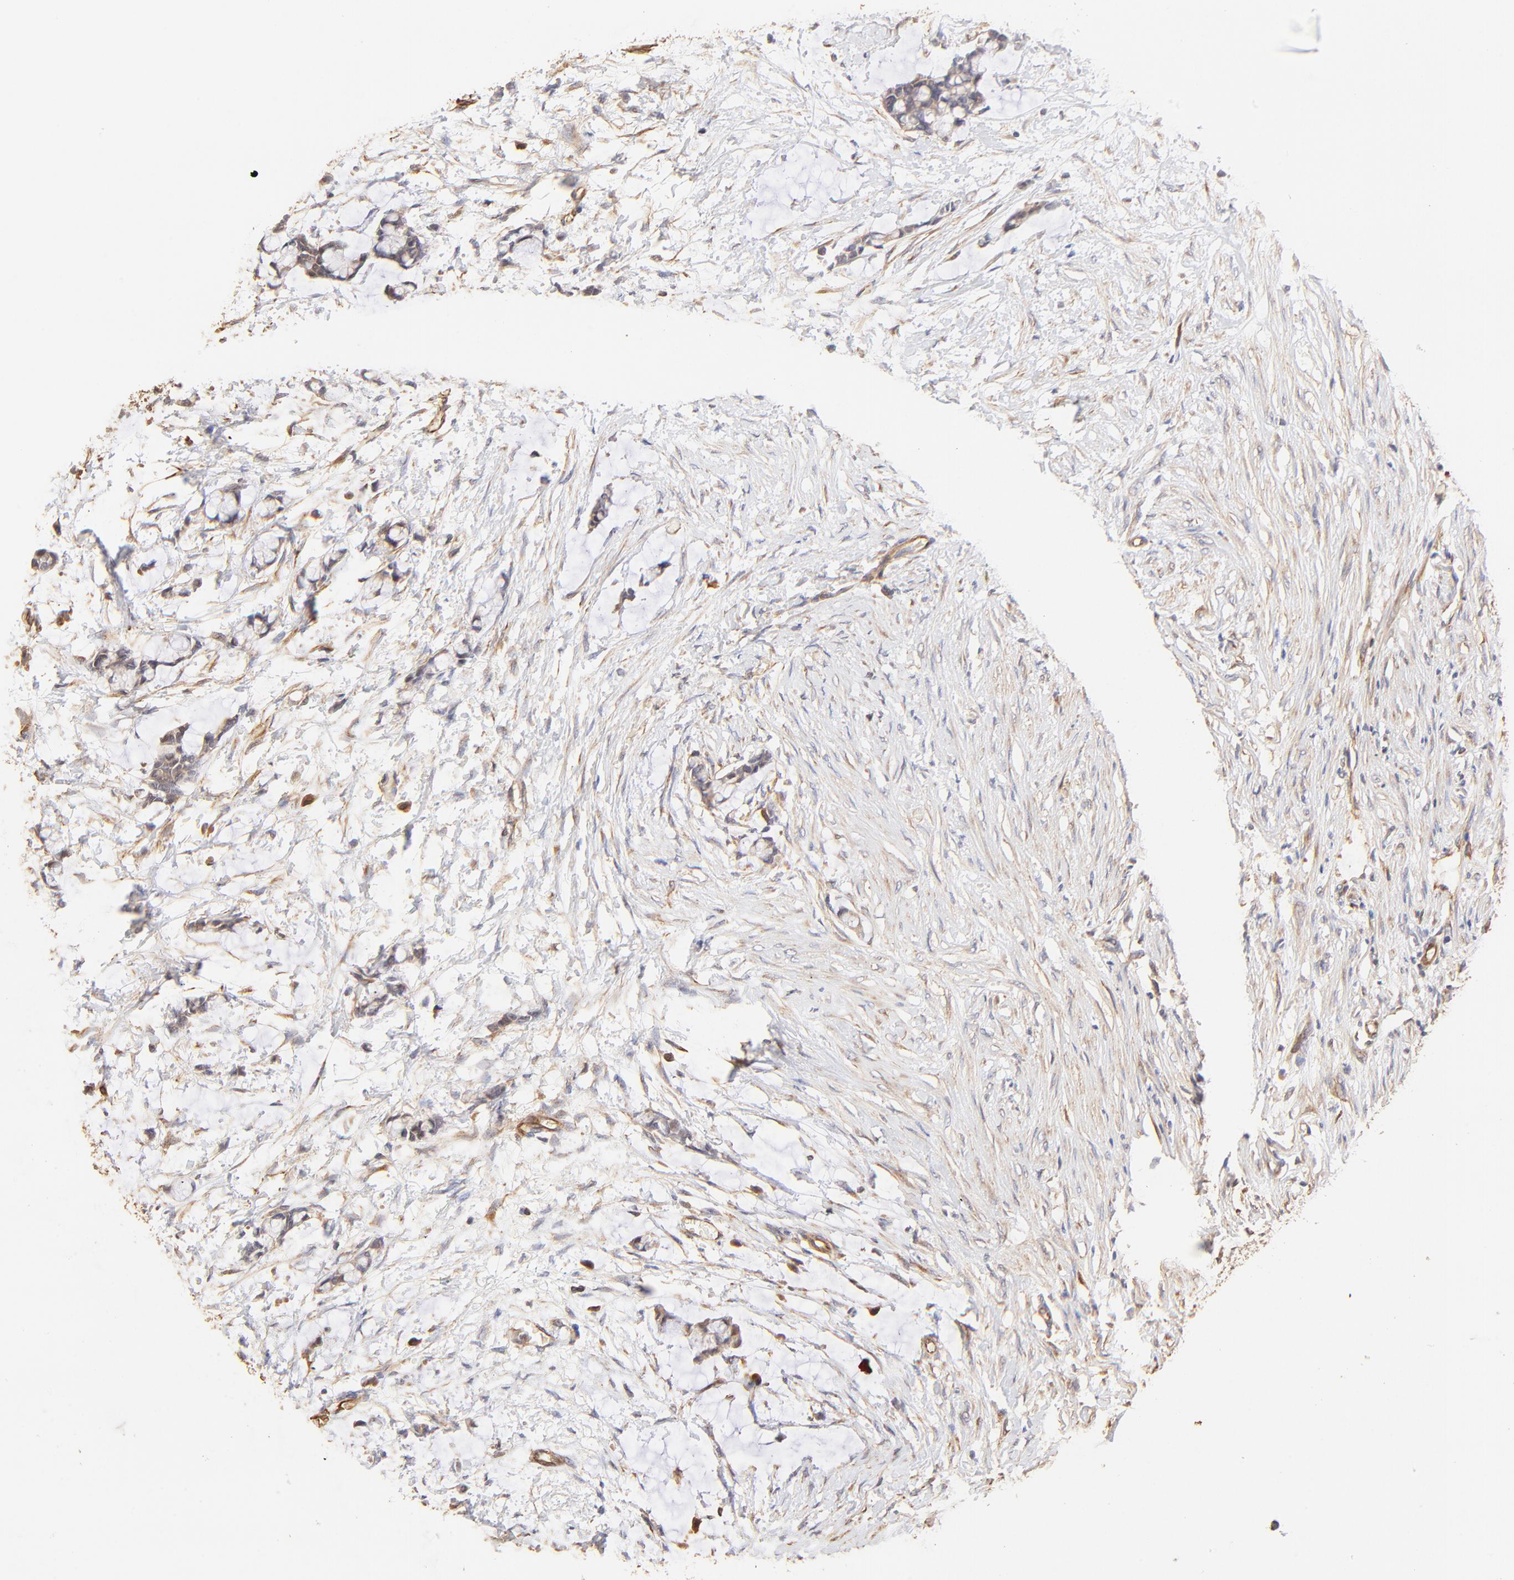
{"staining": {"intensity": "weak", "quantity": ">75%", "location": "cytoplasmic/membranous"}, "tissue": "colorectal cancer", "cell_type": "Tumor cells", "image_type": "cancer", "snomed": [{"axis": "morphology", "description": "Normal tissue, NOS"}, {"axis": "morphology", "description": "Adenocarcinoma, NOS"}, {"axis": "topography", "description": "Colon"}, {"axis": "topography", "description": "Peripheral nerve tissue"}], "caption": "IHC (DAB (3,3'-diaminobenzidine)) staining of human colorectal adenocarcinoma demonstrates weak cytoplasmic/membranous protein positivity in about >75% of tumor cells.", "gene": "TNFAIP3", "patient": {"sex": "male", "age": 14}}